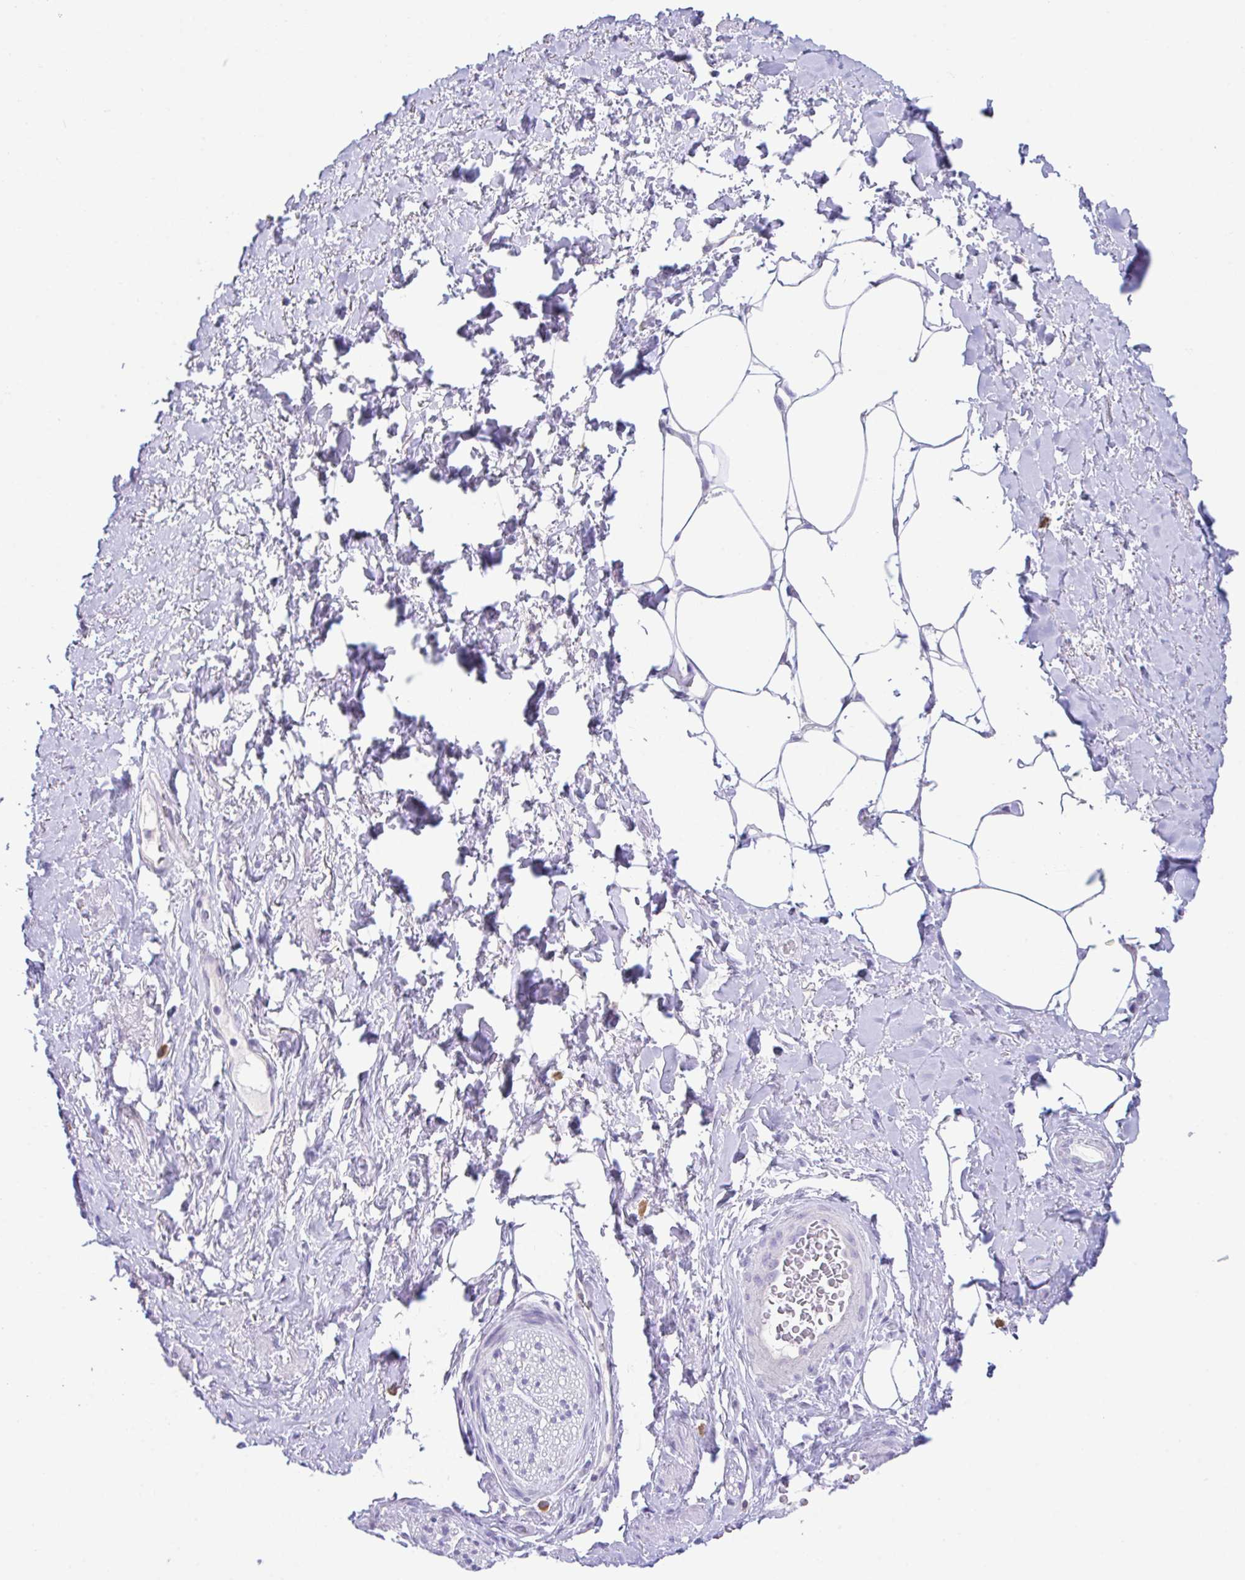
{"staining": {"intensity": "negative", "quantity": "none", "location": "none"}, "tissue": "adipose tissue", "cell_type": "Adipocytes", "image_type": "normal", "snomed": [{"axis": "morphology", "description": "Normal tissue, NOS"}, {"axis": "topography", "description": "Vagina"}, {"axis": "topography", "description": "Peripheral nerve tissue"}], "caption": "Immunohistochemistry of unremarkable human adipose tissue displays no staining in adipocytes.", "gene": "HACD4", "patient": {"sex": "female", "age": 71}}